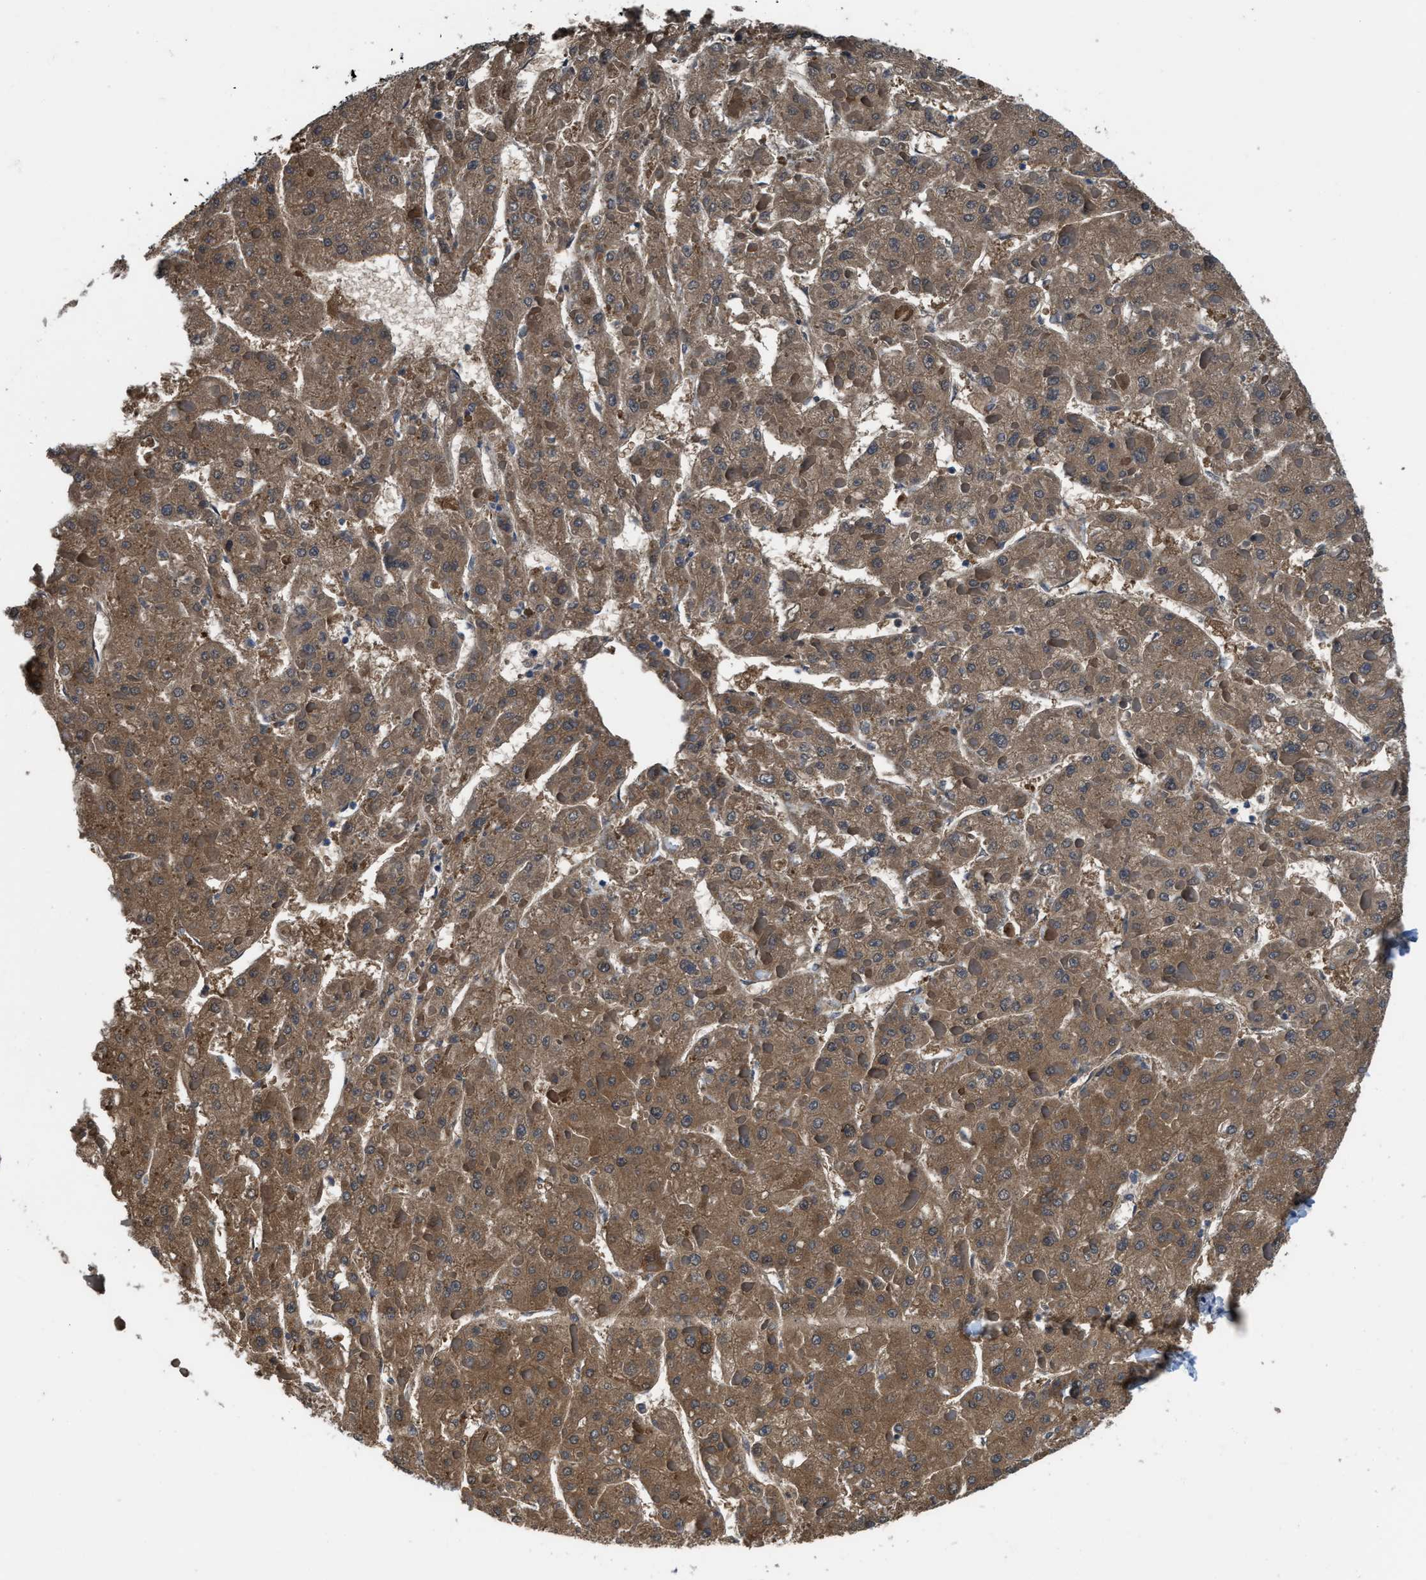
{"staining": {"intensity": "moderate", "quantity": ">75%", "location": "cytoplasmic/membranous"}, "tissue": "liver cancer", "cell_type": "Tumor cells", "image_type": "cancer", "snomed": [{"axis": "morphology", "description": "Carcinoma, Hepatocellular, NOS"}, {"axis": "topography", "description": "Liver"}], "caption": "Tumor cells demonstrate medium levels of moderate cytoplasmic/membranous staining in approximately >75% of cells in human liver cancer (hepatocellular carcinoma). (Brightfield microscopy of DAB IHC at high magnification).", "gene": "NUDT5", "patient": {"sex": "female", "age": 73}}